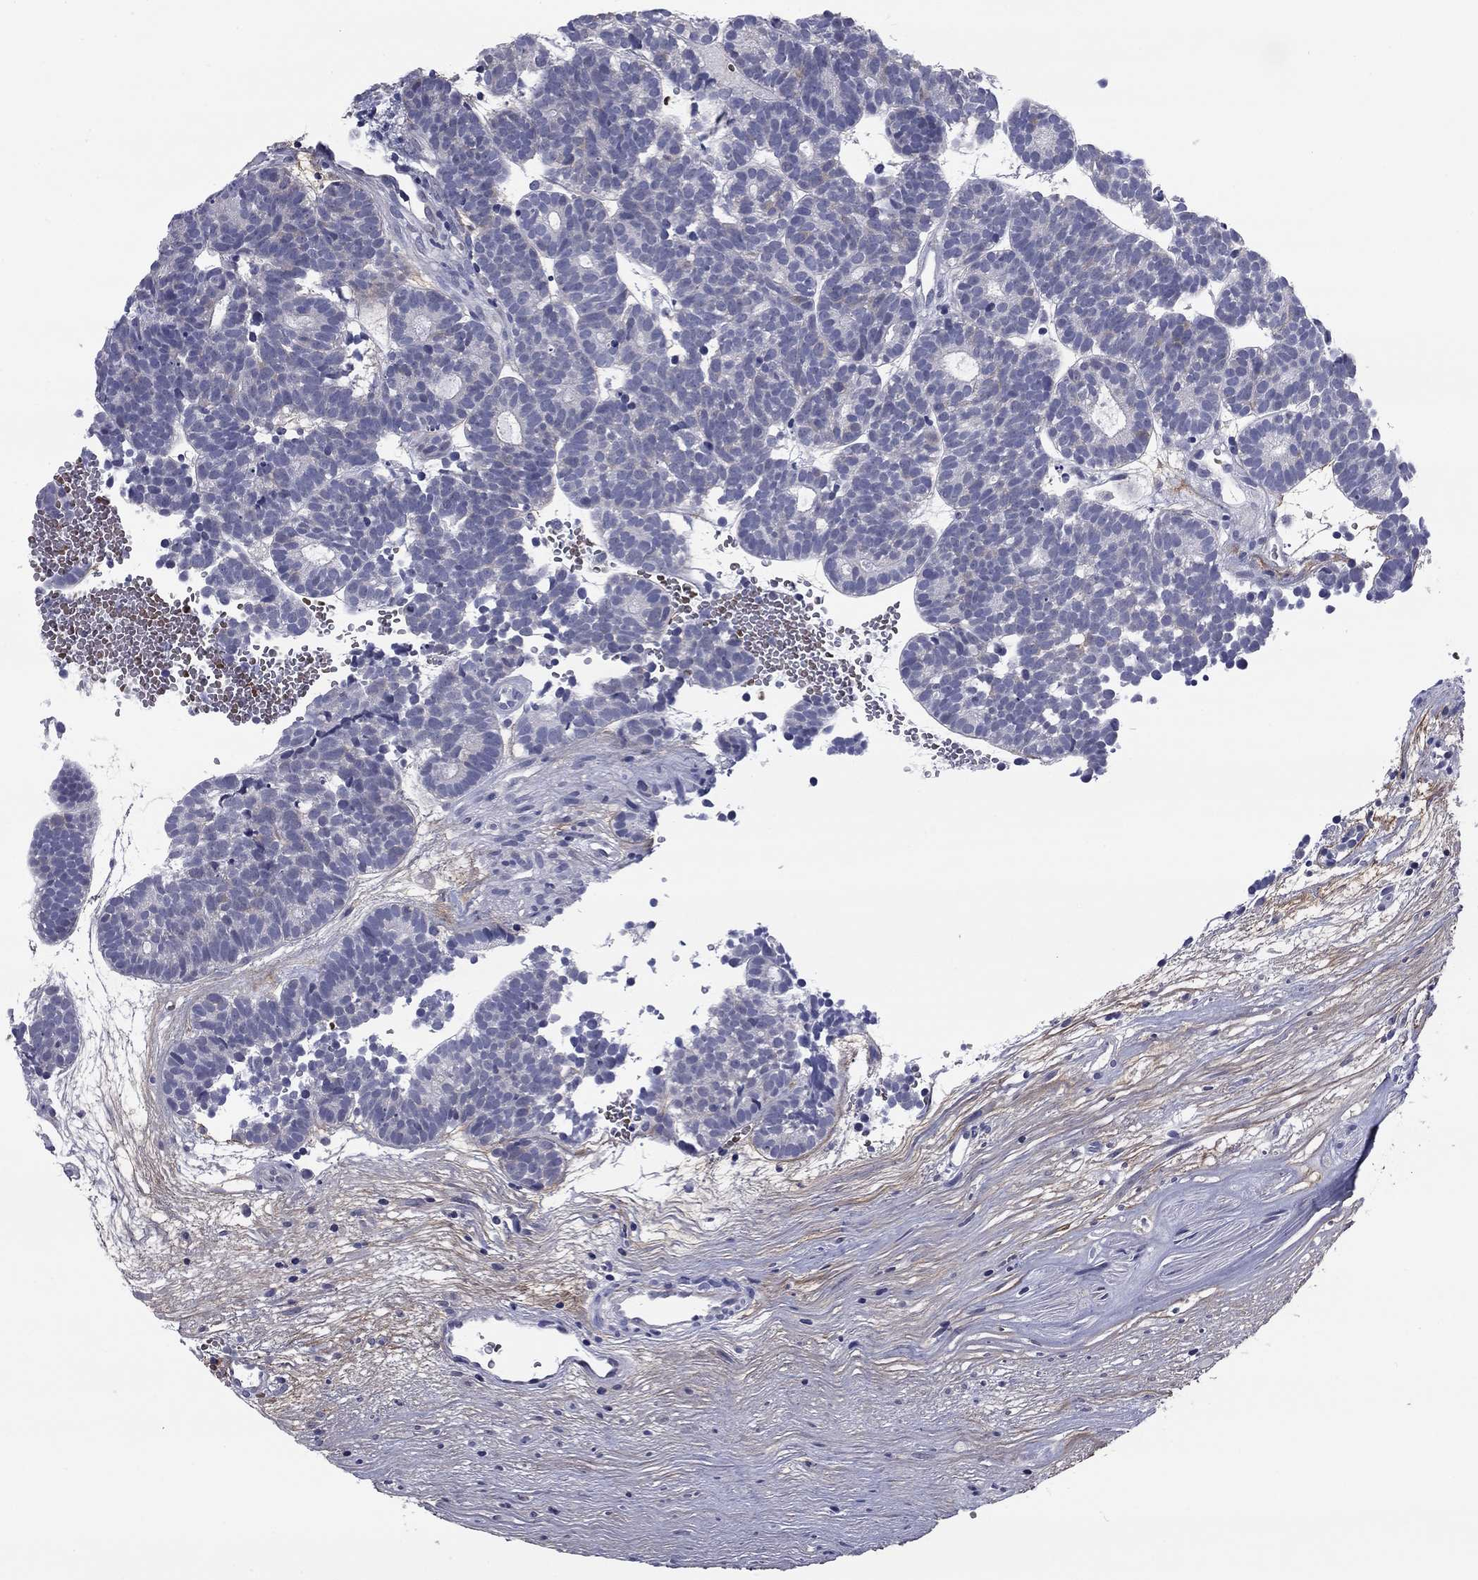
{"staining": {"intensity": "negative", "quantity": "none", "location": "none"}, "tissue": "head and neck cancer", "cell_type": "Tumor cells", "image_type": "cancer", "snomed": [{"axis": "morphology", "description": "Adenocarcinoma, NOS"}, {"axis": "topography", "description": "Head-Neck"}], "caption": "There is no significant staining in tumor cells of adenocarcinoma (head and neck).", "gene": "REXO5", "patient": {"sex": "female", "age": 81}}